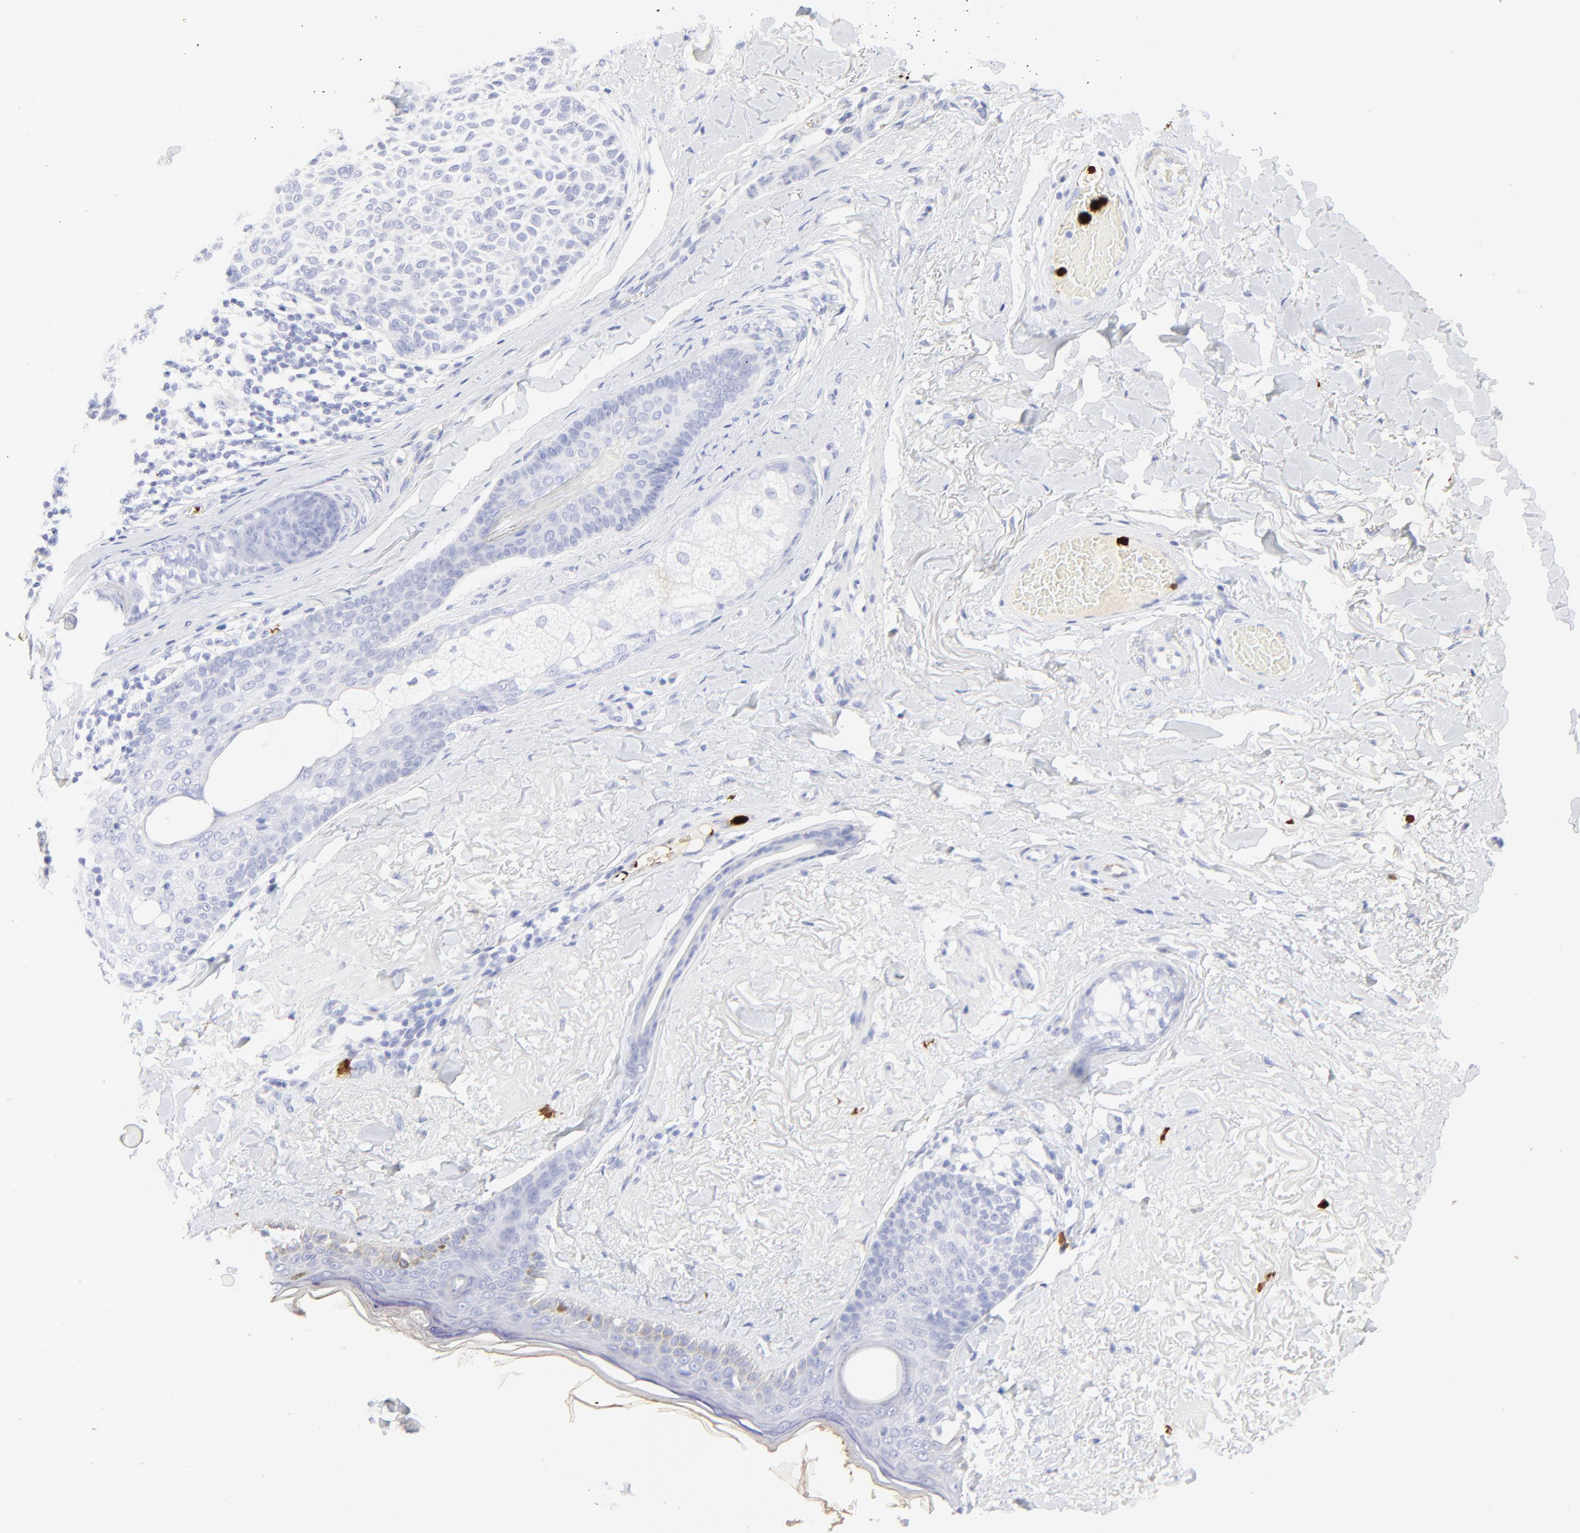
{"staining": {"intensity": "negative", "quantity": "none", "location": "none"}, "tissue": "skin cancer", "cell_type": "Tumor cells", "image_type": "cancer", "snomed": [{"axis": "morphology", "description": "Normal tissue, NOS"}, {"axis": "morphology", "description": "Basal cell carcinoma"}, {"axis": "topography", "description": "Skin"}], "caption": "This image is of basal cell carcinoma (skin) stained with immunohistochemistry (IHC) to label a protein in brown with the nuclei are counter-stained blue. There is no positivity in tumor cells.", "gene": "S100A12", "patient": {"sex": "female", "age": 70}}